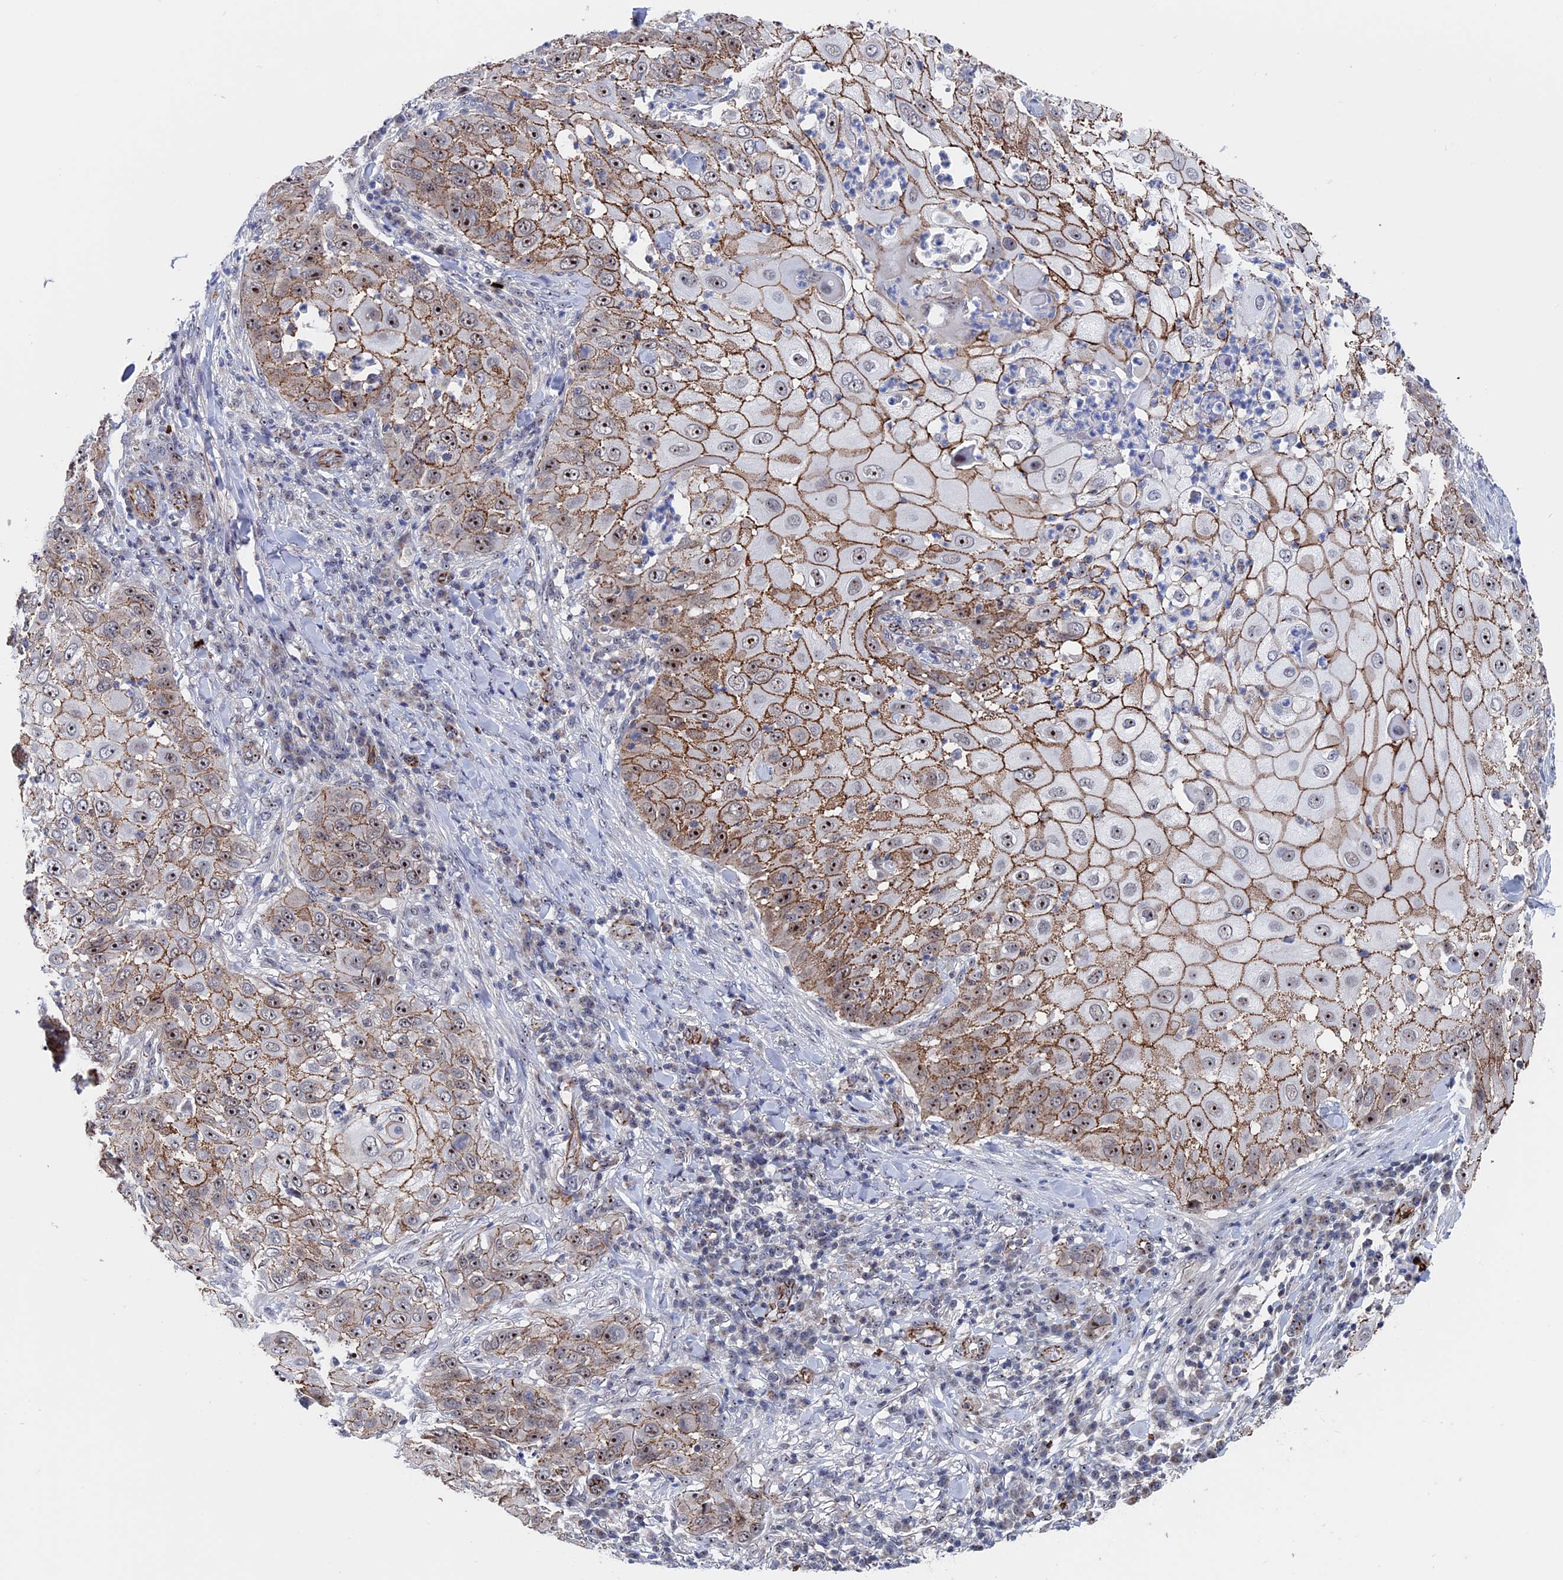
{"staining": {"intensity": "moderate", "quantity": ">75%", "location": "cytoplasmic/membranous,nuclear"}, "tissue": "skin cancer", "cell_type": "Tumor cells", "image_type": "cancer", "snomed": [{"axis": "morphology", "description": "Squamous cell carcinoma, NOS"}, {"axis": "topography", "description": "Skin"}], "caption": "A photomicrograph showing moderate cytoplasmic/membranous and nuclear positivity in approximately >75% of tumor cells in squamous cell carcinoma (skin), as visualized by brown immunohistochemical staining.", "gene": "EXOSC9", "patient": {"sex": "female", "age": 44}}